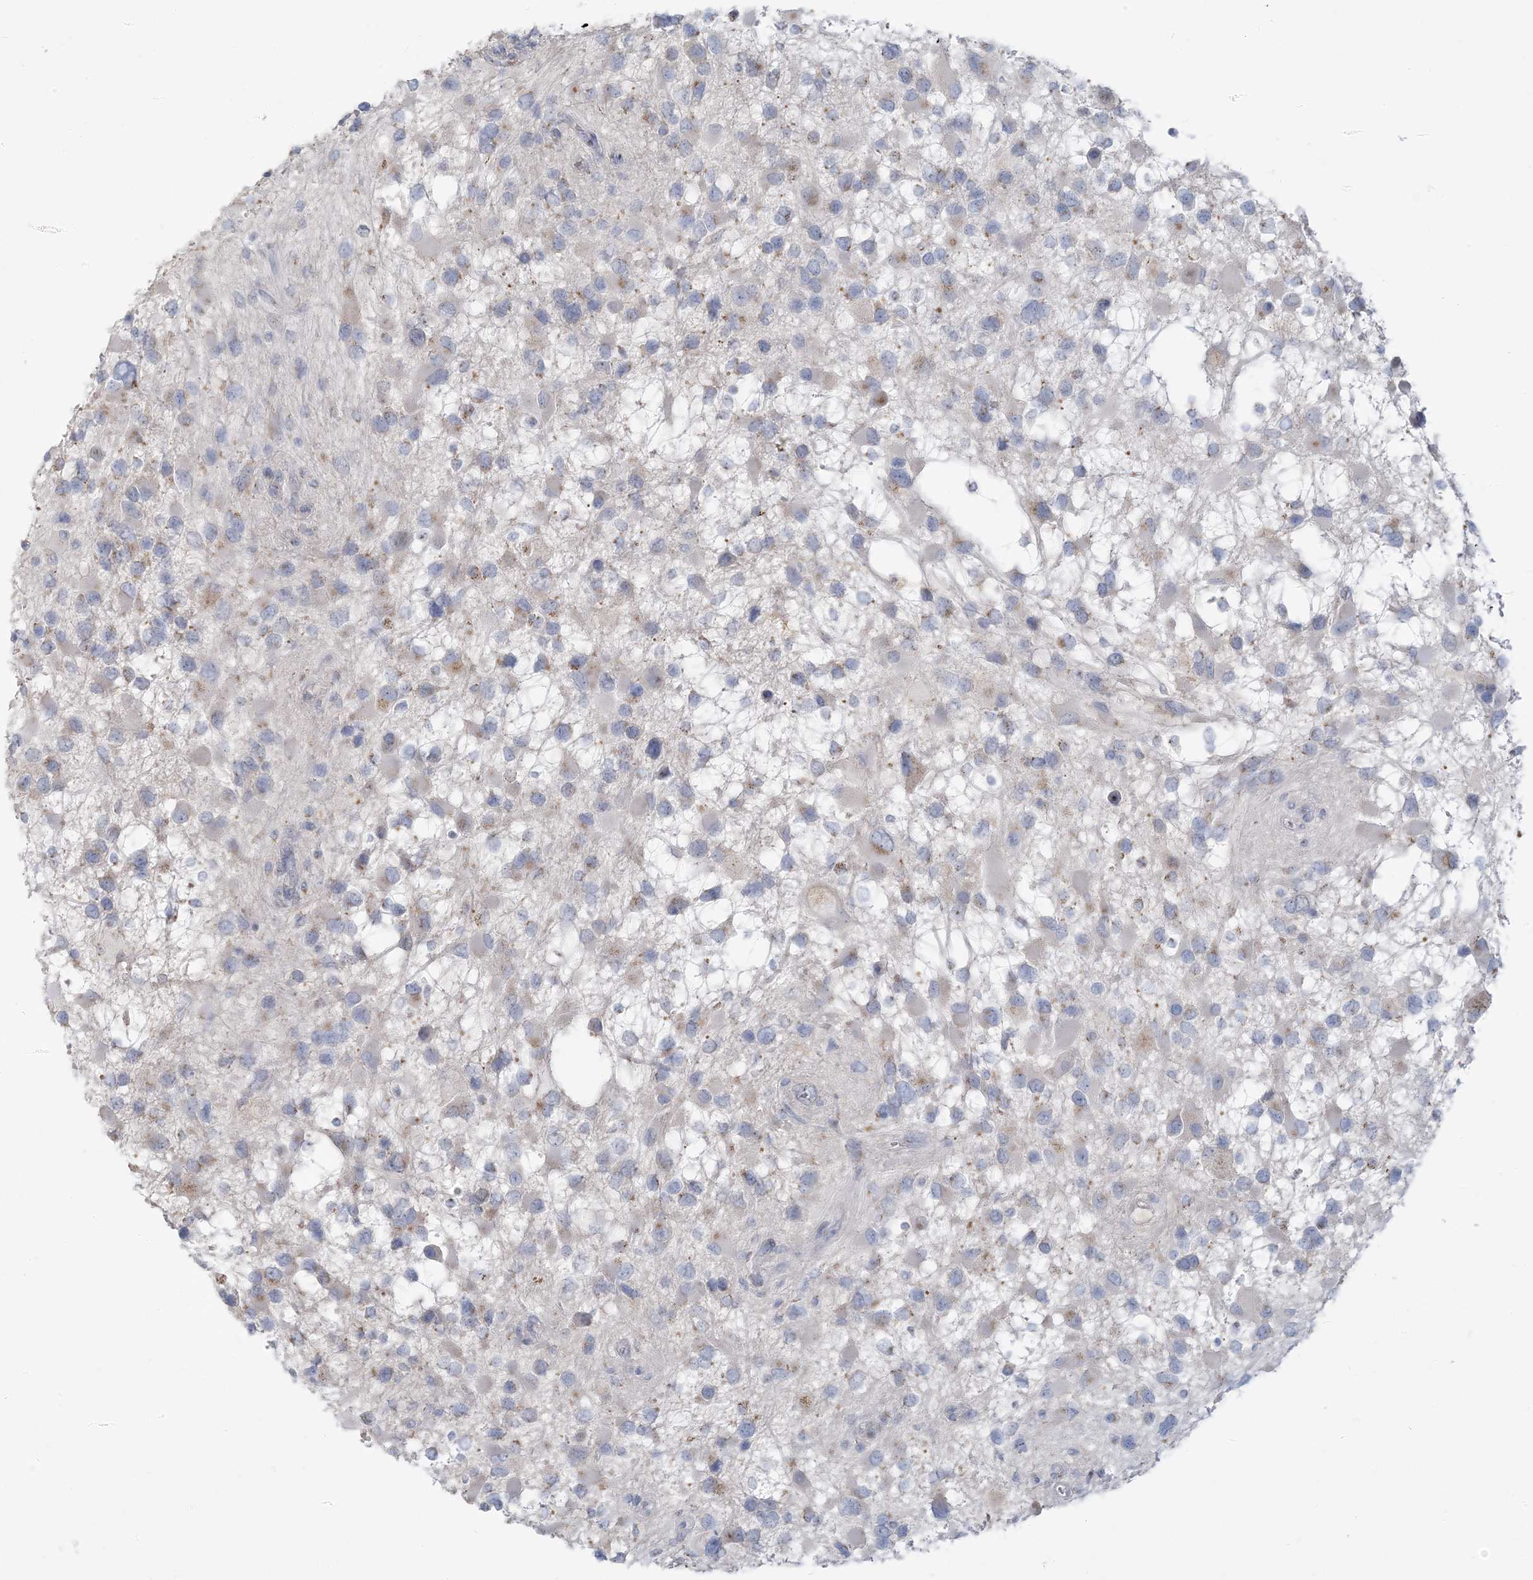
{"staining": {"intensity": "weak", "quantity": "<25%", "location": "cytoplasmic/membranous"}, "tissue": "glioma", "cell_type": "Tumor cells", "image_type": "cancer", "snomed": [{"axis": "morphology", "description": "Glioma, malignant, High grade"}, {"axis": "topography", "description": "Brain"}], "caption": "Immunohistochemistry (IHC) image of human glioma stained for a protein (brown), which reveals no staining in tumor cells.", "gene": "SCML1", "patient": {"sex": "male", "age": 53}}